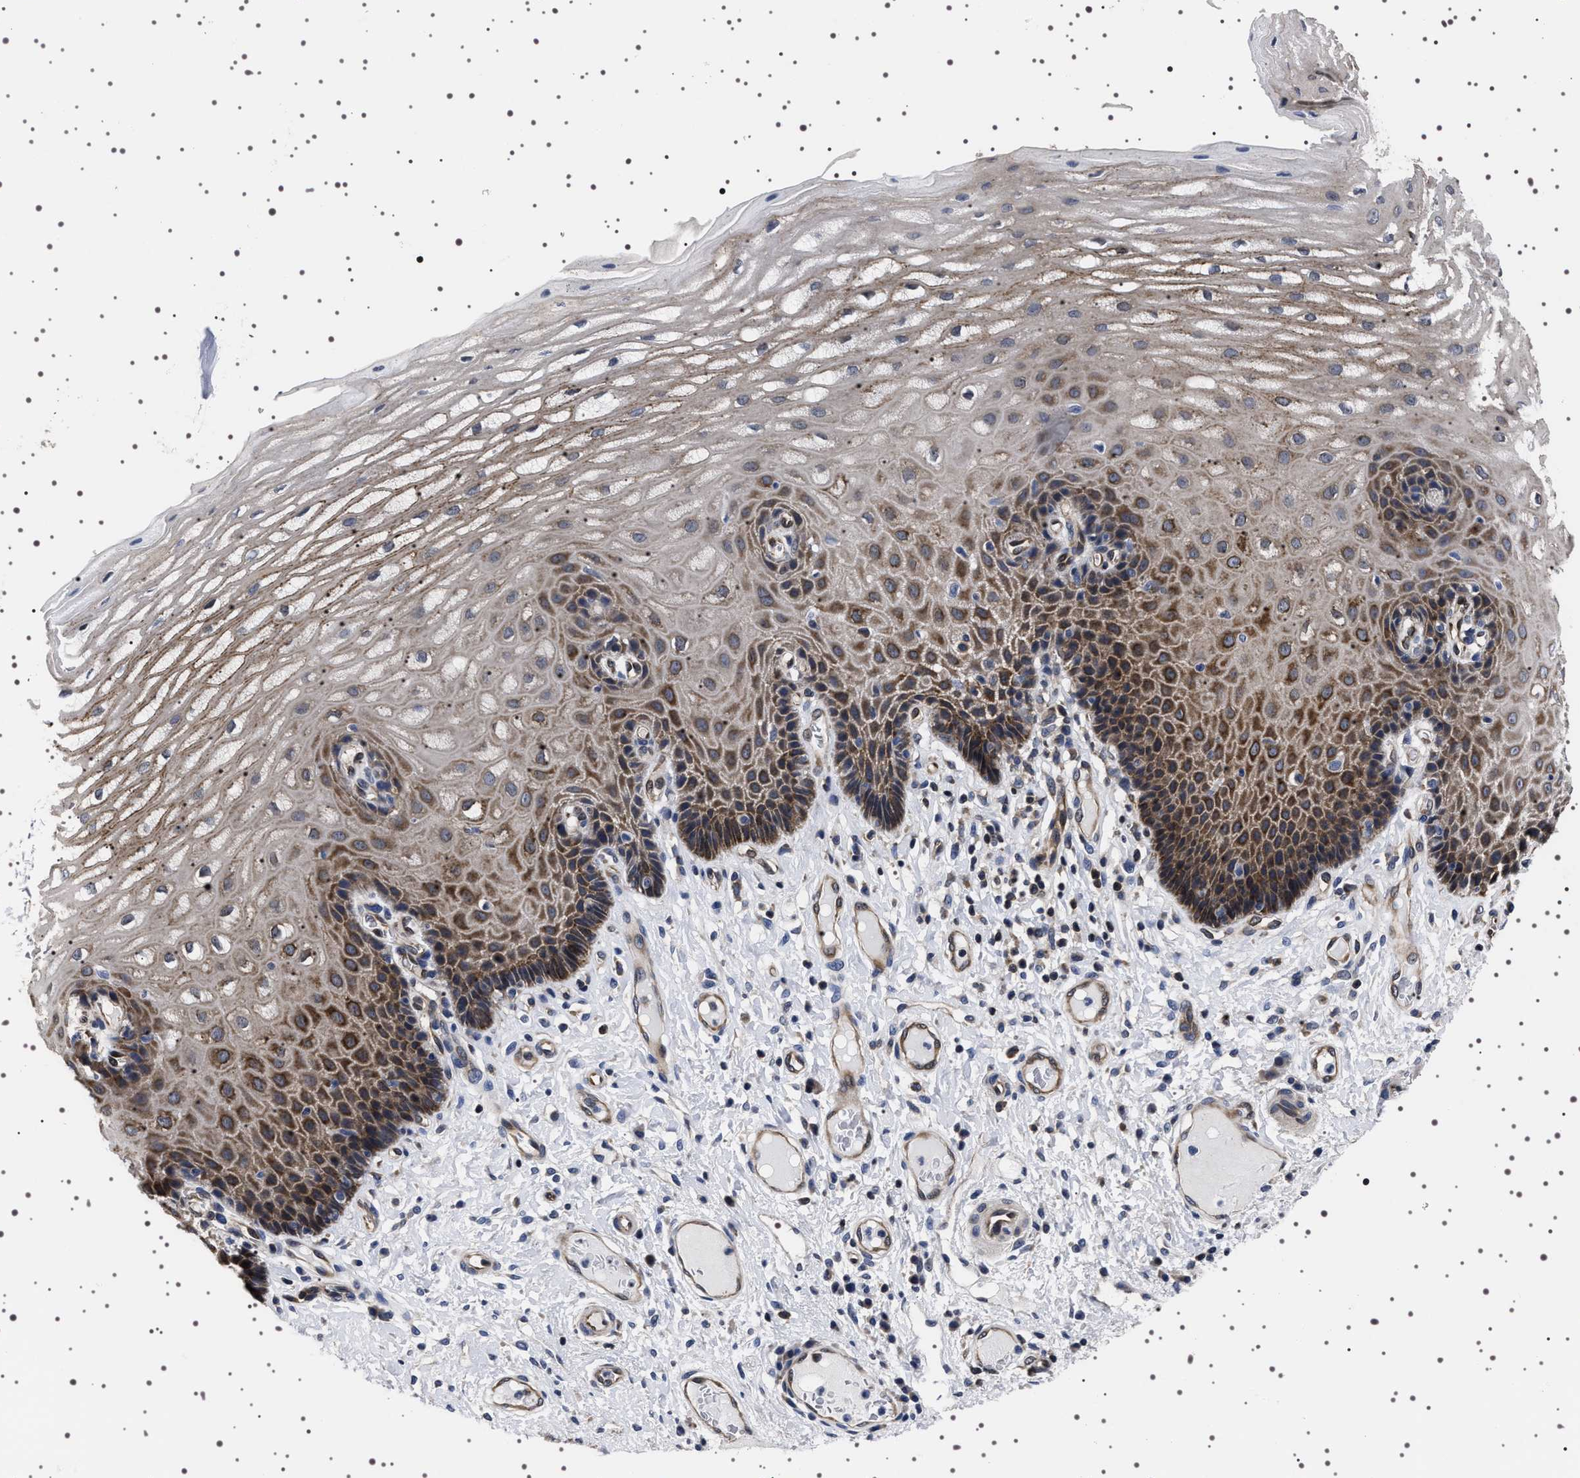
{"staining": {"intensity": "strong", "quantity": "25%-75%", "location": "cytoplasmic/membranous"}, "tissue": "esophagus", "cell_type": "Squamous epithelial cells", "image_type": "normal", "snomed": [{"axis": "morphology", "description": "Normal tissue, NOS"}, {"axis": "topography", "description": "Esophagus"}], "caption": "Immunohistochemical staining of benign human esophagus demonstrates strong cytoplasmic/membranous protein positivity in approximately 25%-75% of squamous epithelial cells.", "gene": "DARS1", "patient": {"sex": "male", "age": 54}}